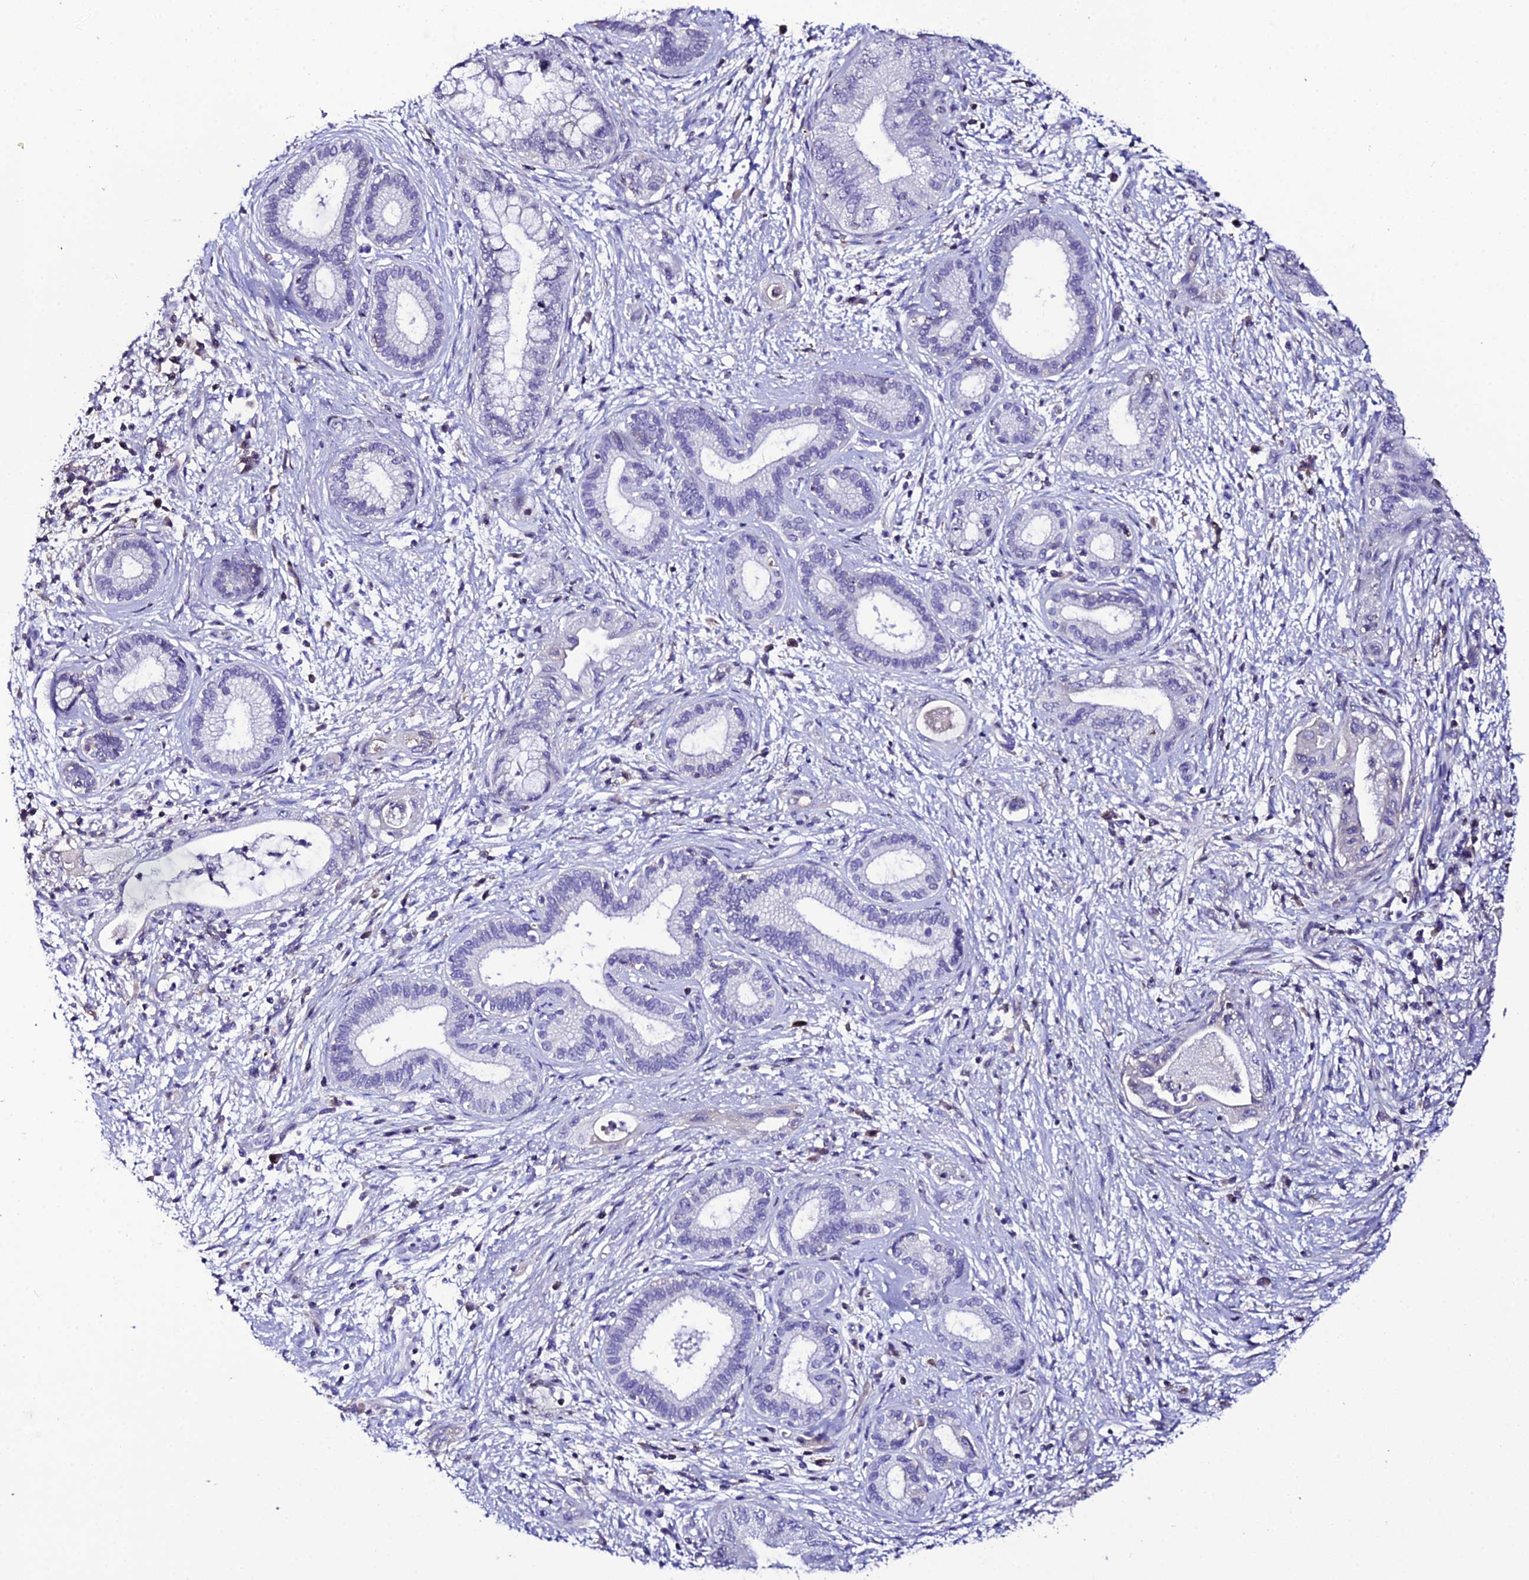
{"staining": {"intensity": "negative", "quantity": "none", "location": "none"}, "tissue": "pancreatic cancer", "cell_type": "Tumor cells", "image_type": "cancer", "snomed": [{"axis": "morphology", "description": "Adenocarcinoma, NOS"}, {"axis": "topography", "description": "Pancreas"}], "caption": "A photomicrograph of human pancreatic adenocarcinoma is negative for staining in tumor cells.", "gene": "DEFB132", "patient": {"sex": "female", "age": 73}}